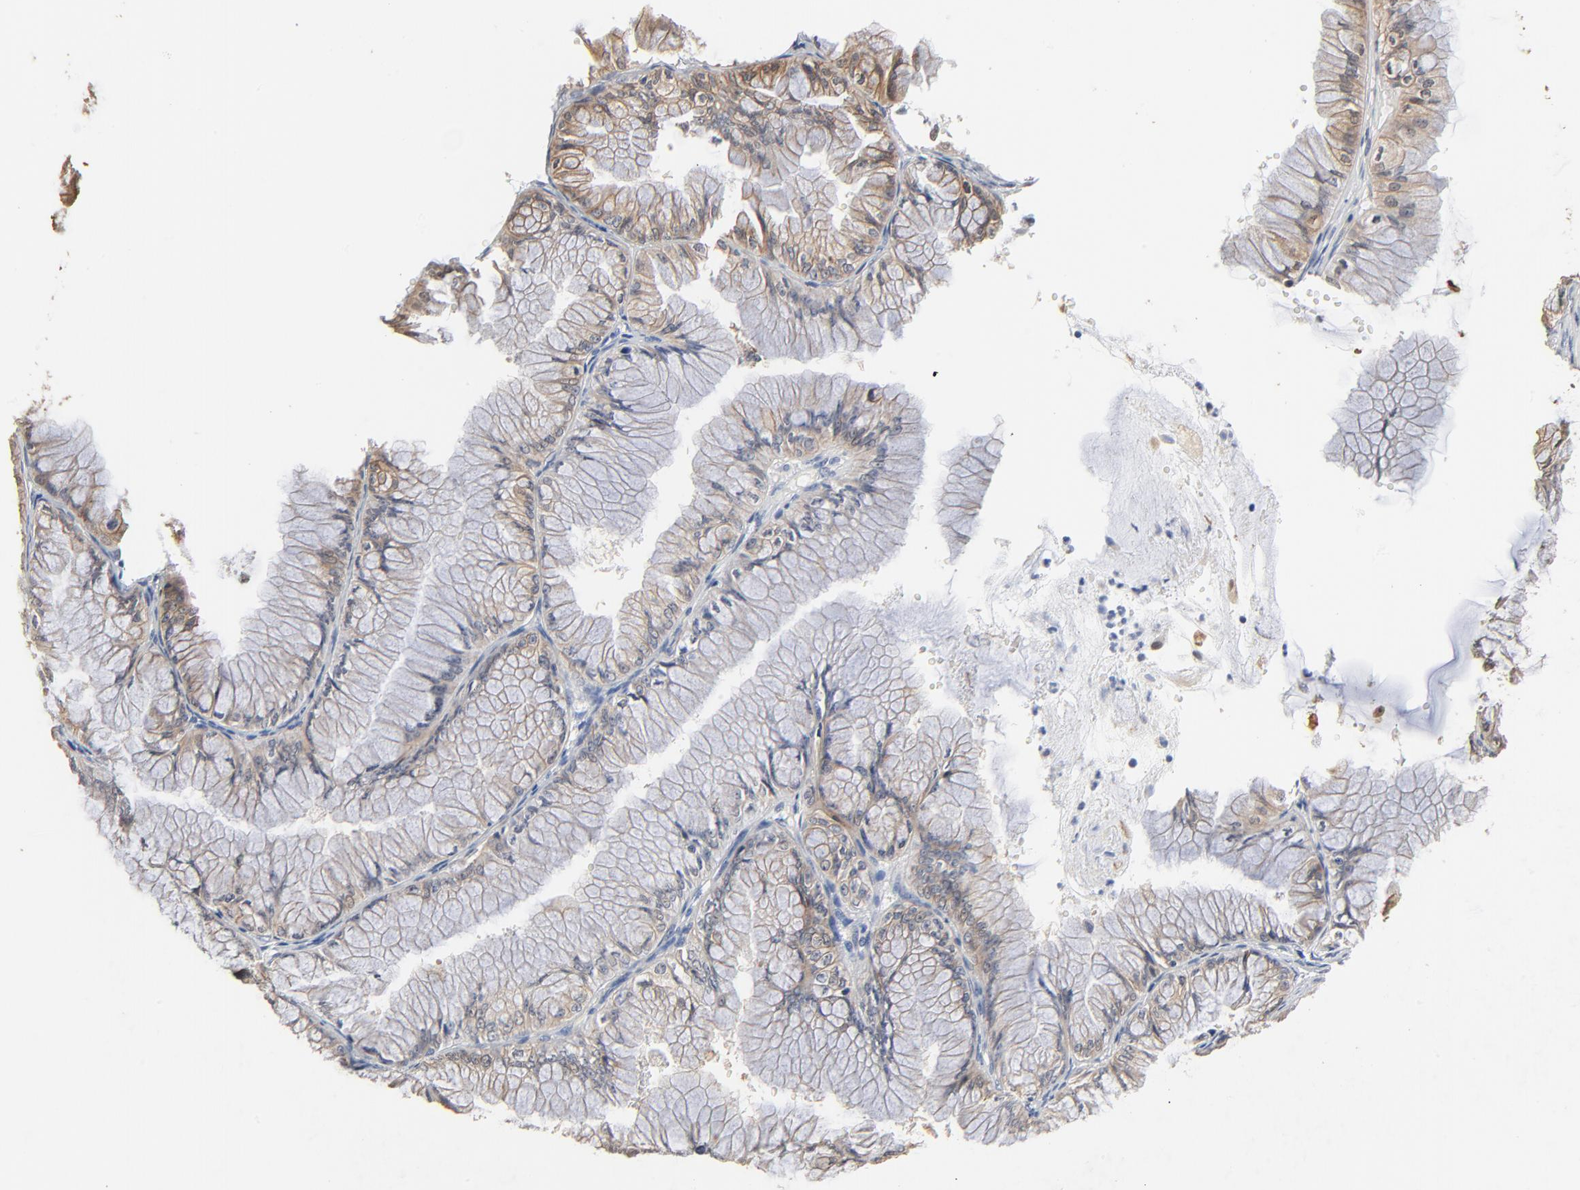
{"staining": {"intensity": "weak", "quantity": "25%-75%", "location": "cytoplasmic/membranous"}, "tissue": "ovarian cancer", "cell_type": "Tumor cells", "image_type": "cancer", "snomed": [{"axis": "morphology", "description": "Cystadenocarcinoma, mucinous, NOS"}, {"axis": "topography", "description": "Ovary"}], "caption": "A photomicrograph showing weak cytoplasmic/membranous positivity in approximately 25%-75% of tumor cells in ovarian cancer, as visualized by brown immunohistochemical staining.", "gene": "EPCAM", "patient": {"sex": "female", "age": 63}}